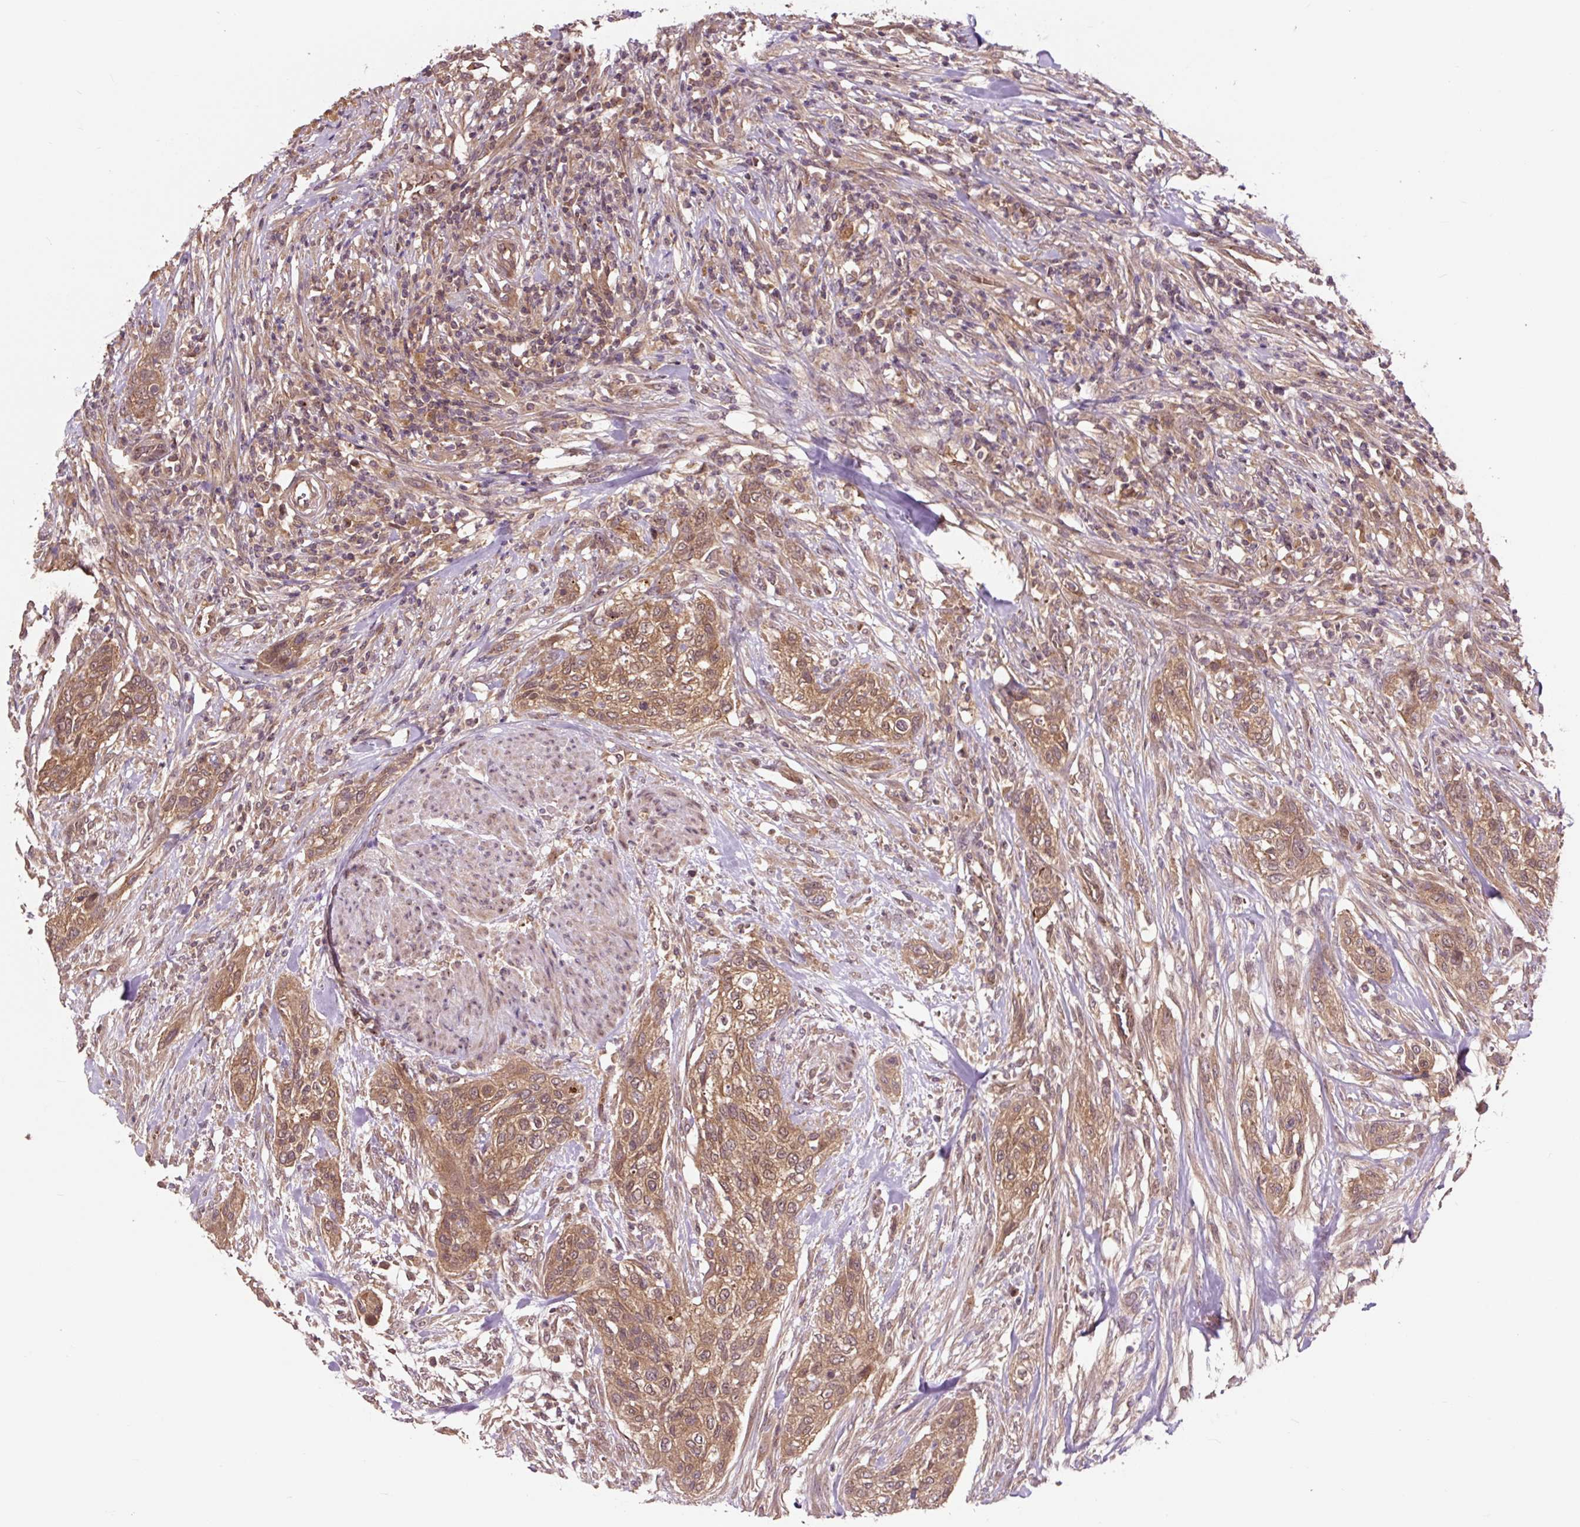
{"staining": {"intensity": "moderate", "quantity": ">75%", "location": "cytoplasmic/membranous"}, "tissue": "urothelial cancer", "cell_type": "Tumor cells", "image_type": "cancer", "snomed": [{"axis": "morphology", "description": "Urothelial carcinoma, High grade"}, {"axis": "topography", "description": "Urinary bladder"}], "caption": "About >75% of tumor cells in human high-grade urothelial carcinoma demonstrate moderate cytoplasmic/membranous protein positivity as visualized by brown immunohistochemical staining.", "gene": "MMS19", "patient": {"sex": "male", "age": 35}}